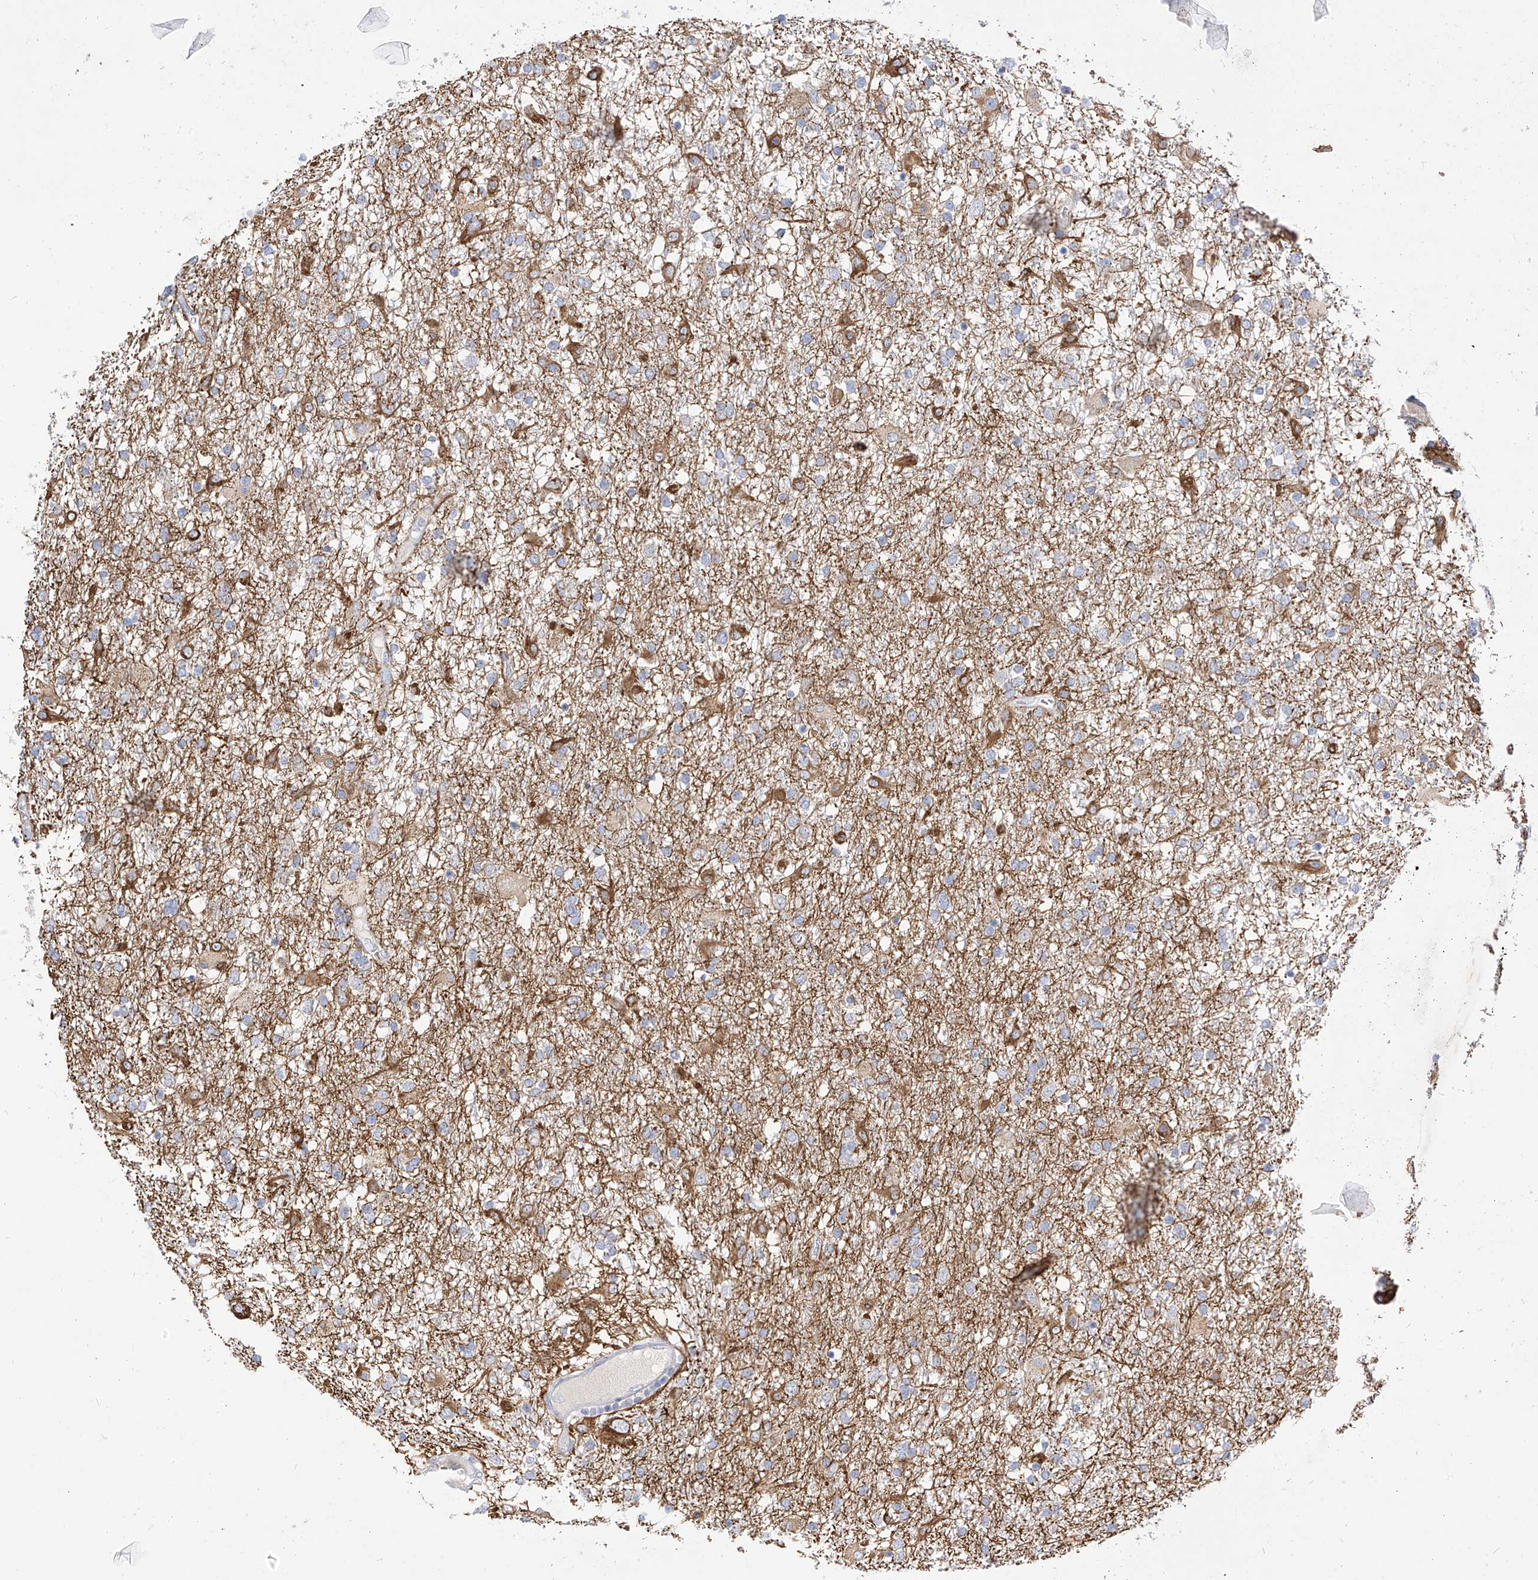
{"staining": {"intensity": "strong", "quantity": "<25%", "location": "cytoplasmic/membranous"}, "tissue": "glioma", "cell_type": "Tumor cells", "image_type": "cancer", "snomed": [{"axis": "morphology", "description": "Glioma, malignant, Low grade"}, {"axis": "topography", "description": "Brain"}], "caption": "Human glioma stained with a protein marker shows strong staining in tumor cells.", "gene": "RASA2", "patient": {"sex": "male", "age": 65}}